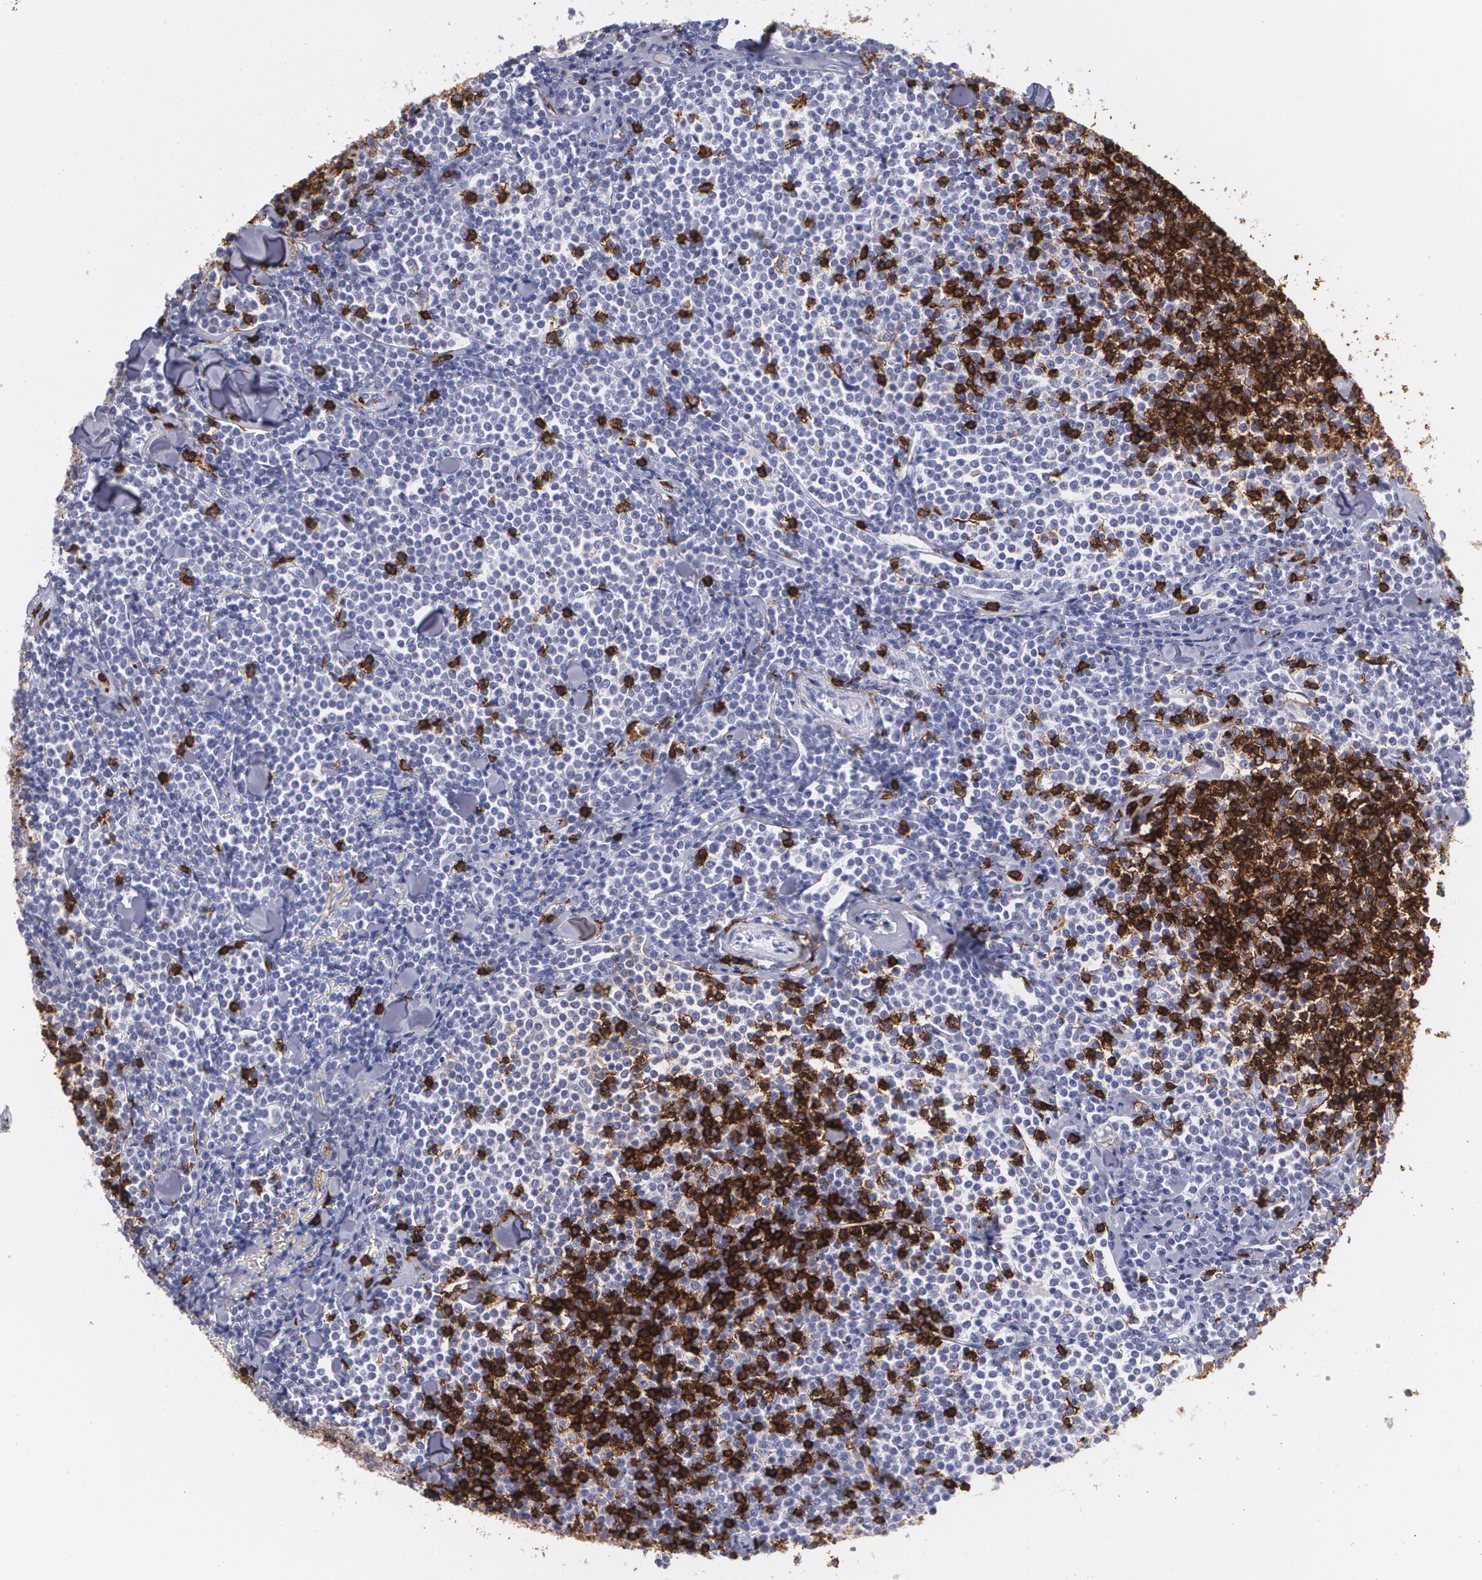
{"staining": {"intensity": "negative", "quantity": "none", "location": "none"}, "tissue": "lymphoma", "cell_type": "Tumor cells", "image_type": "cancer", "snomed": [{"axis": "morphology", "description": "Malignant lymphoma, non-Hodgkin's type, Low grade"}, {"axis": "topography", "description": "Soft tissue"}], "caption": "Lymphoma was stained to show a protein in brown. There is no significant positivity in tumor cells.", "gene": "PTPRC", "patient": {"sex": "male", "age": 92}}